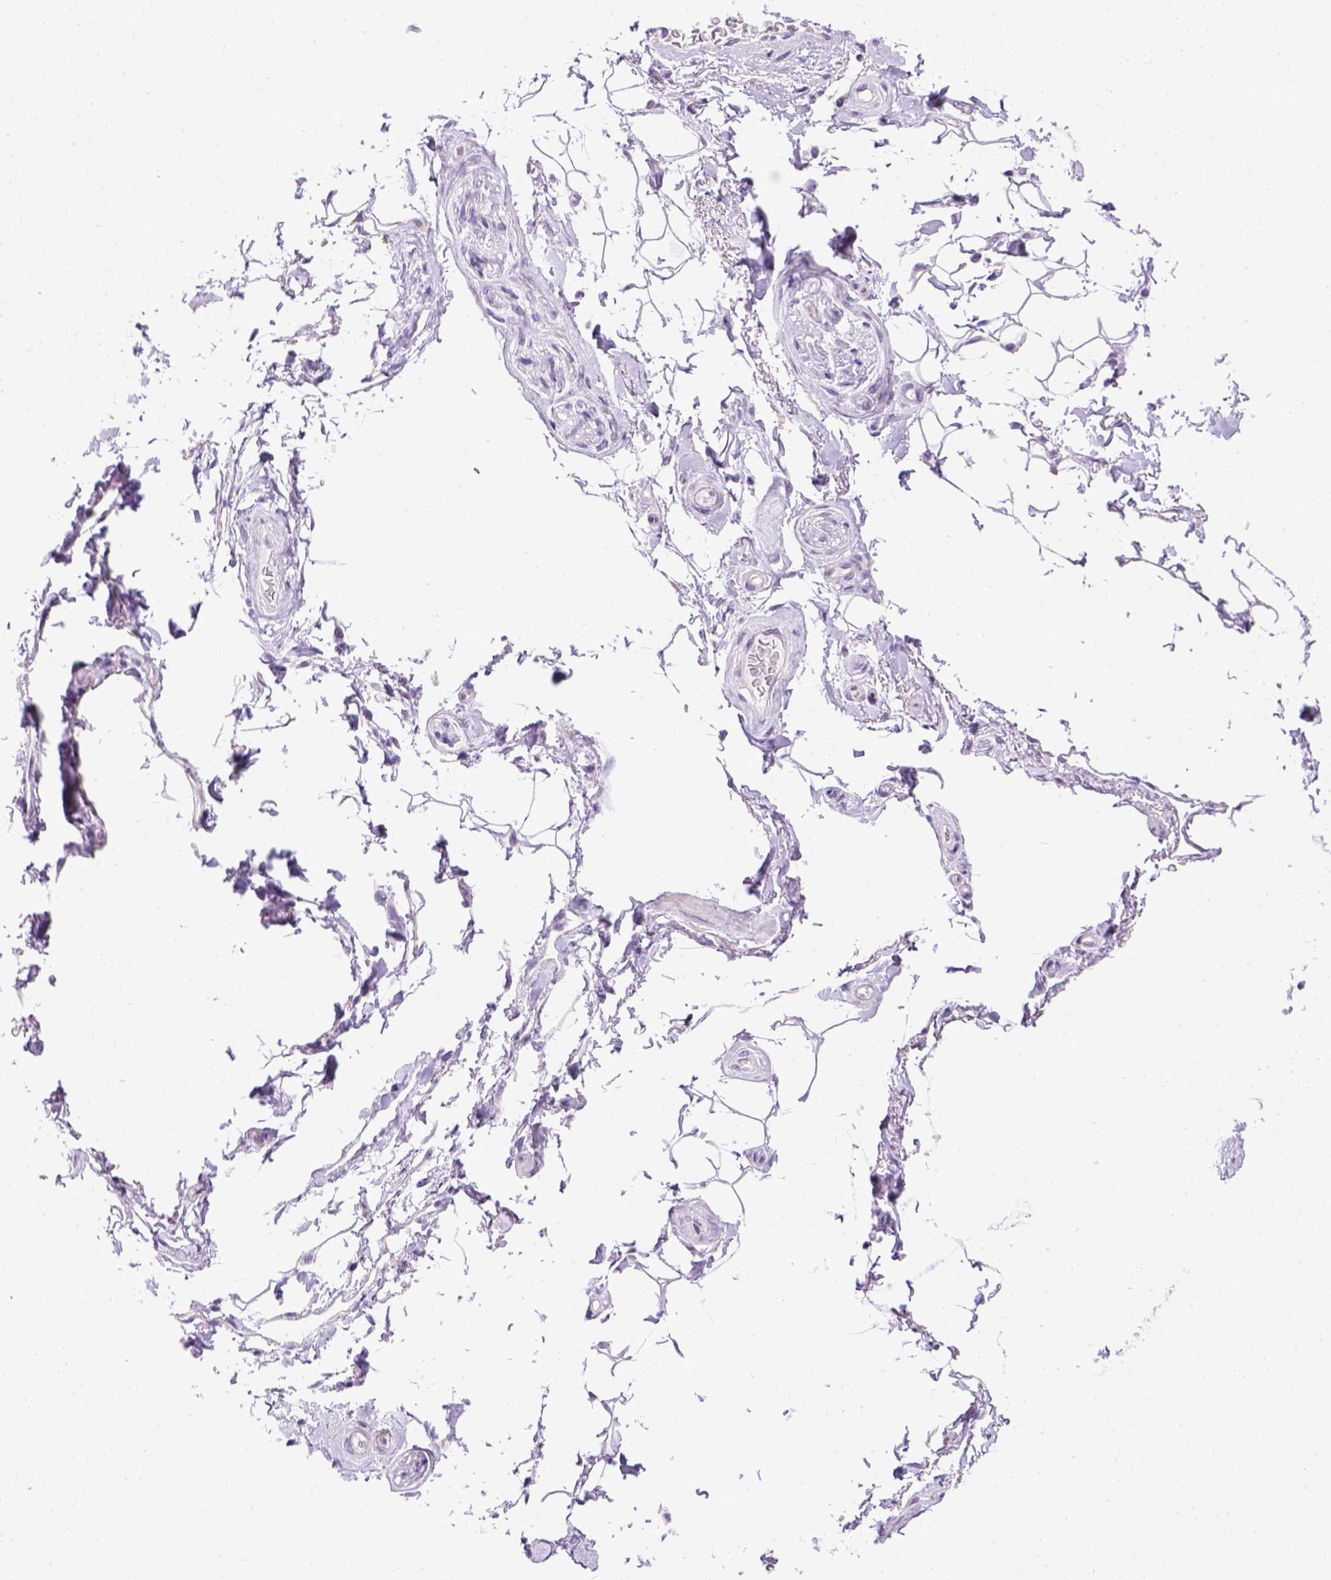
{"staining": {"intensity": "negative", "quantity": "none", "location": "none"}, "tissue": "adipose tissue", "cell_type": "Adipocytes", "image_type": "normal", "snomed": [{"axis": "morphology", "description": "Normal tissue, NOS"}, {"axis": "topography", "description": "Anal"}, {"axis": "topography", "description": "Peripheral nerve tissue"}], "caption": "IHC image of unremarkable adipose tissue: adipose tissue stained with DAB reveals no significant protein positivity in adipocytes.", "gene": "FAM184B", "patient": {"sex": "male", "age": 51}}